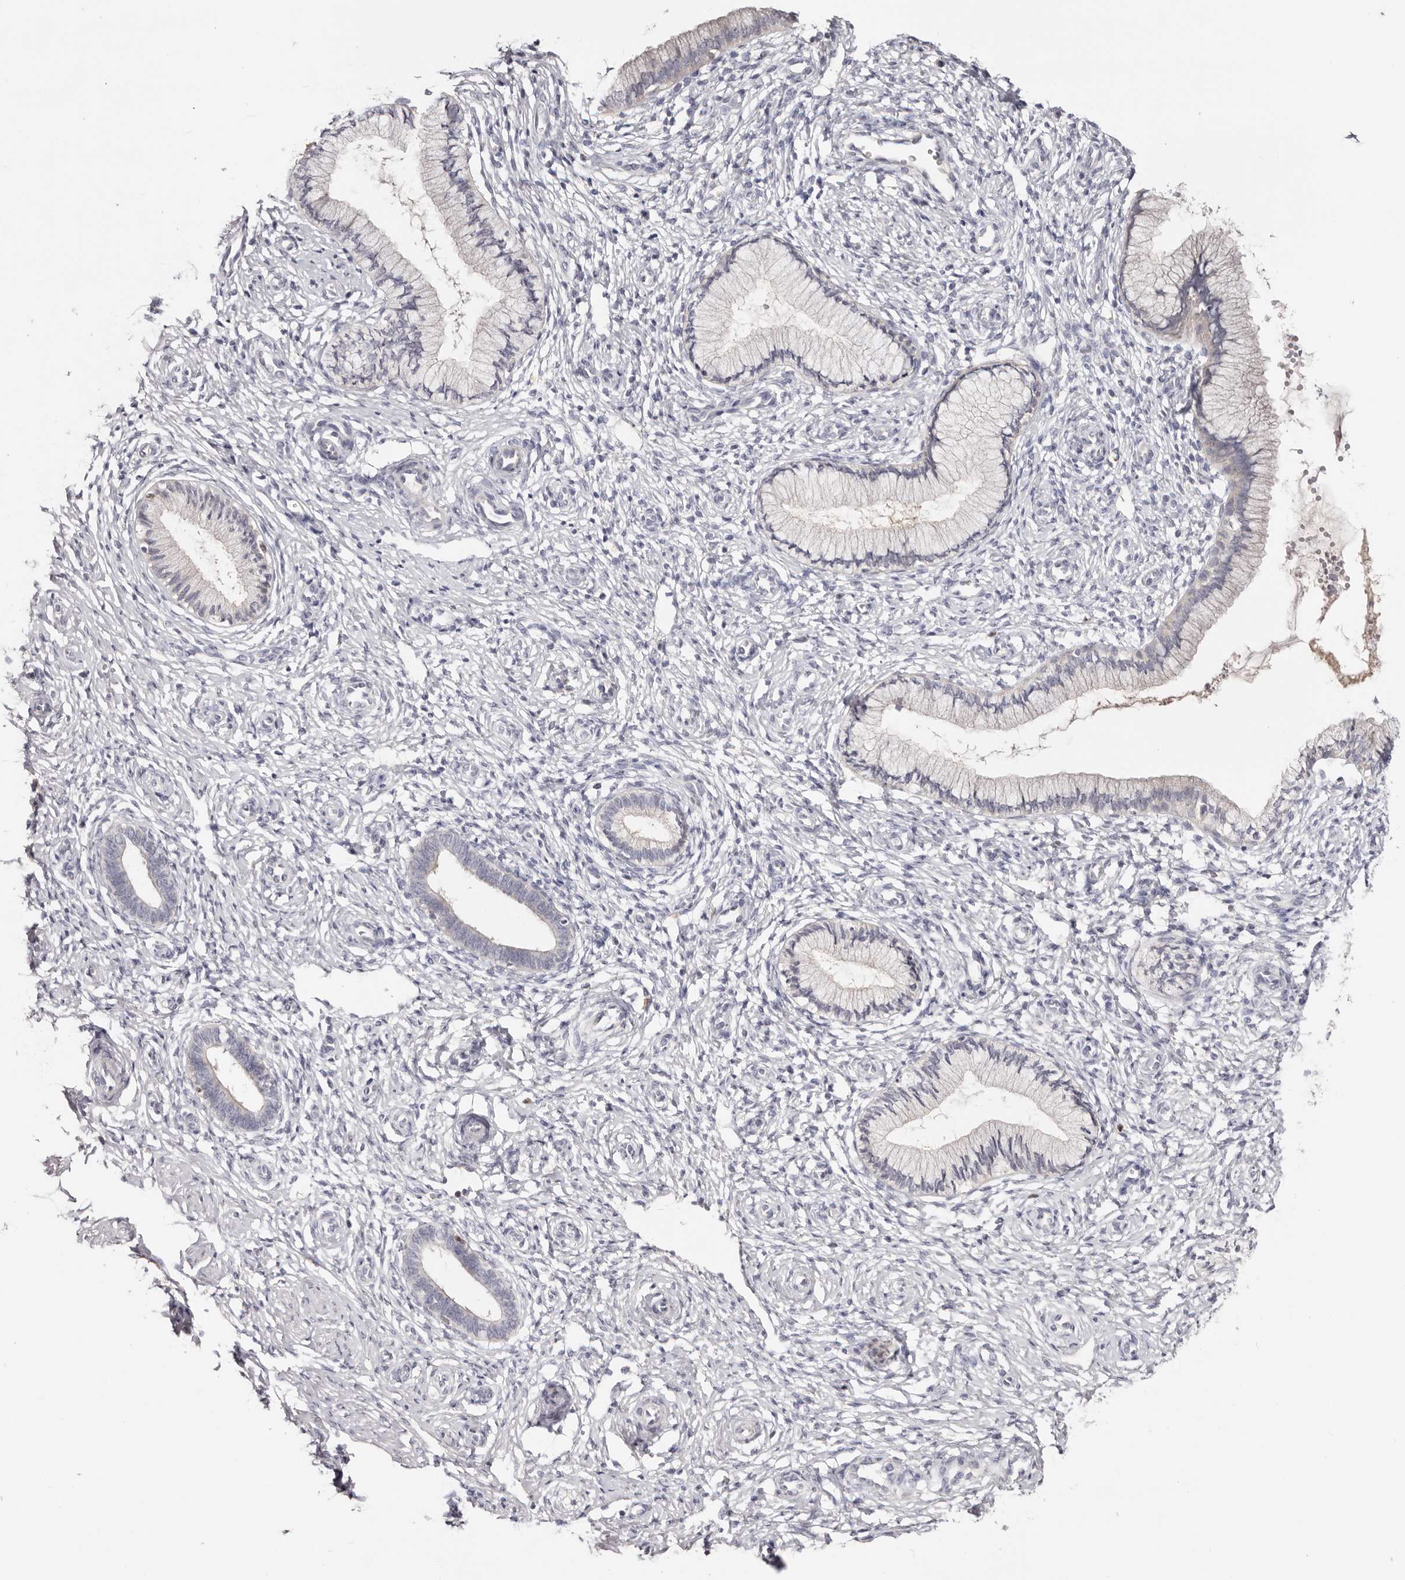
{"staining": {"intensity": "negative", "quantity": "none", "location": "none"}, "tissue": "cervix", "cell_type": "Glandular cells", "image_type": "normal", "snomed": [{"axis": "morphology", "description": "Normal tissue, NOS"}, {"axis": "topography", "description": "Cervix"}], "caption": "Glandular cells are negative for protein expression in normal human cervix. (DAB (3,3'-diaminobenzidine) immunohistochemistry (IHC) with hematoxylin counter stain).", "gene": "CCDC190", "patient": {"sex": "female", "age": 27}}